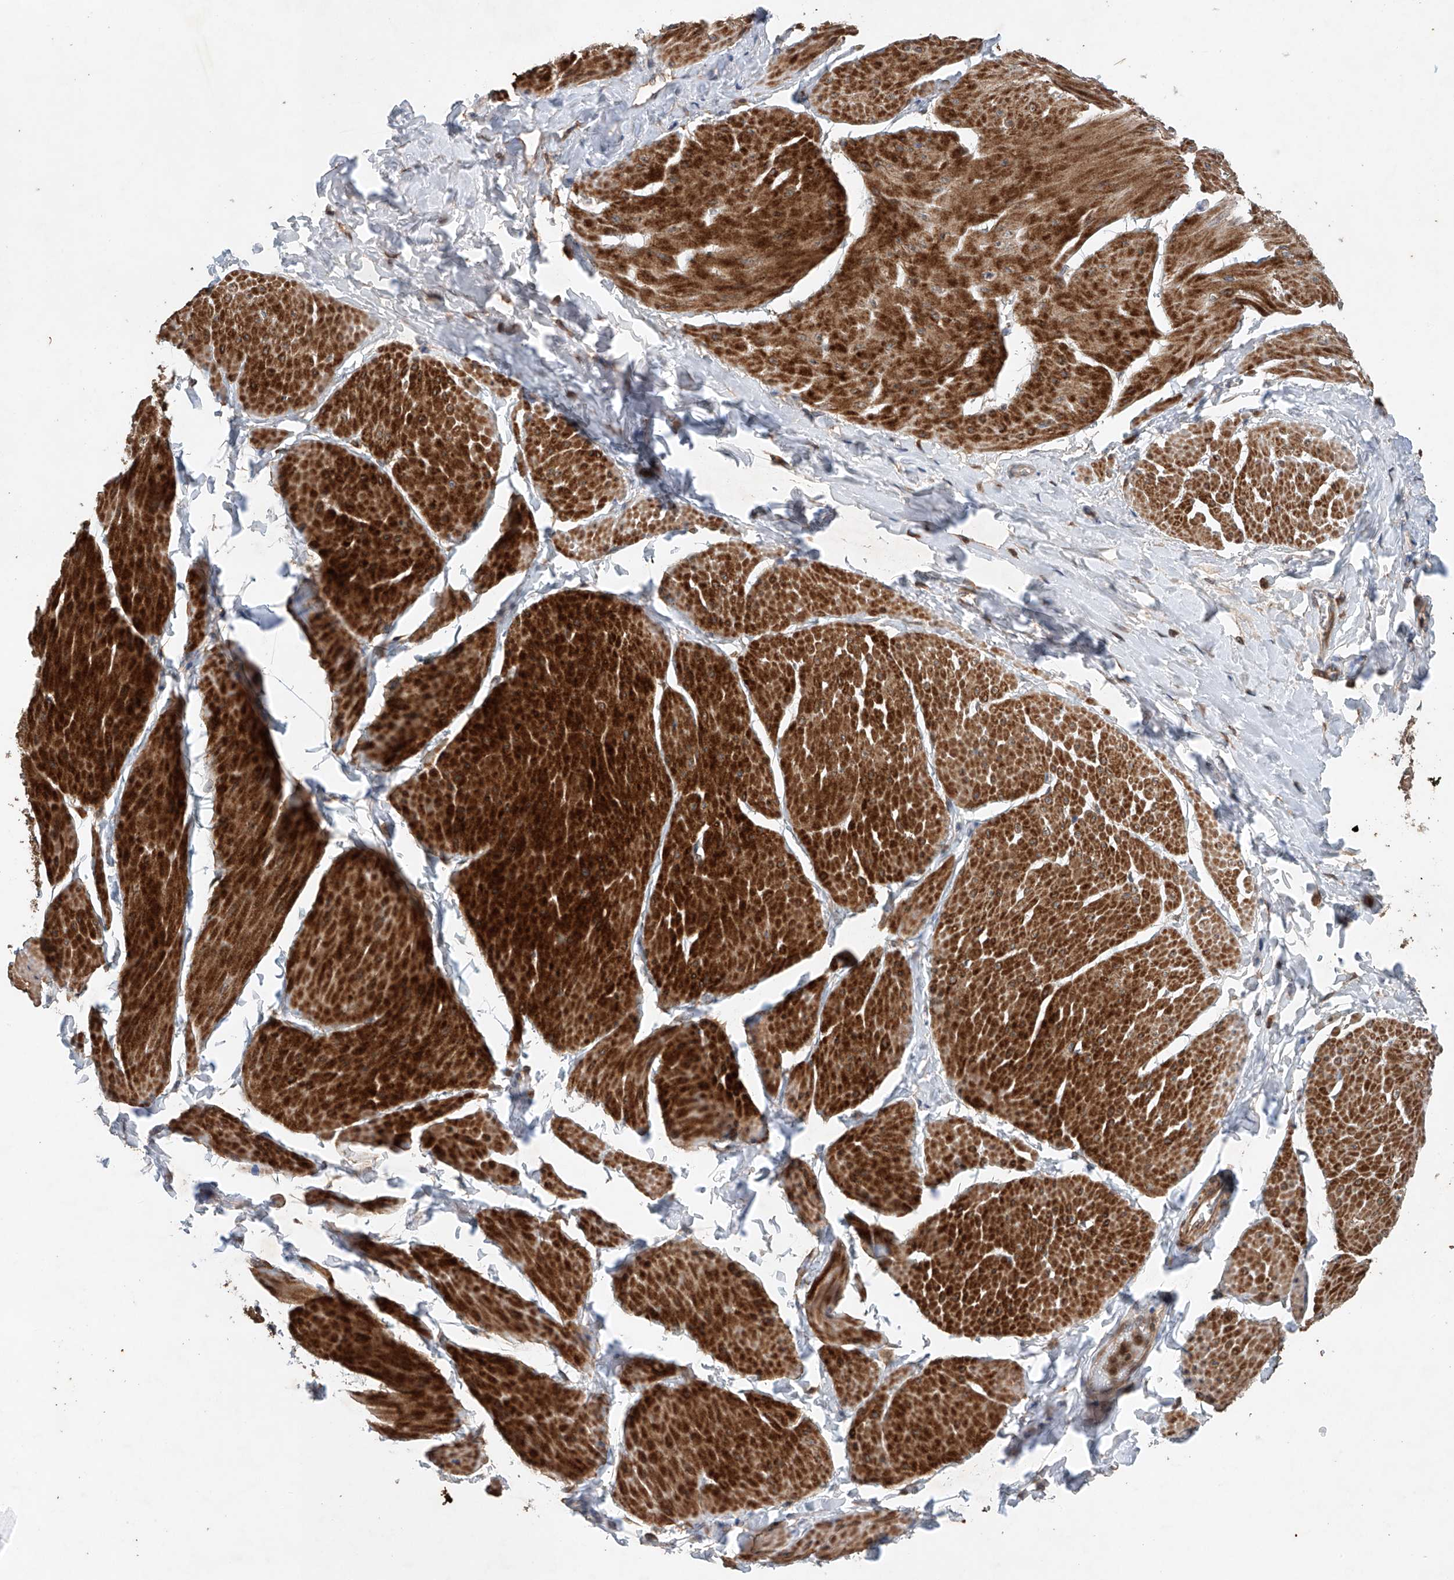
{"staining": {"intensity": "strong", "quantity": ">75%", "location": "cytoplasmic/membranous"}, "tissue": "smooth muscle", "cell_type": "Smooth muscle cells", "image_type": "normal", "snomed": [{"axis": "morphology", "description": "Urothelial carcinoma, High grade"}, {"axis": "topography", "description": "Urinary bladder"}], "caption": "High-power microscopy captured an immunohistochemistry (IHC) micrograph of normal smooth muscle, revealing strong cytoplasmic/membranous positivity in approximately >75% of smooth muscle cells. (IHC, brightfield microscopy, high magnification).", "gene": "CEP85L", "patient": {"sex": "male", "age": 46}}